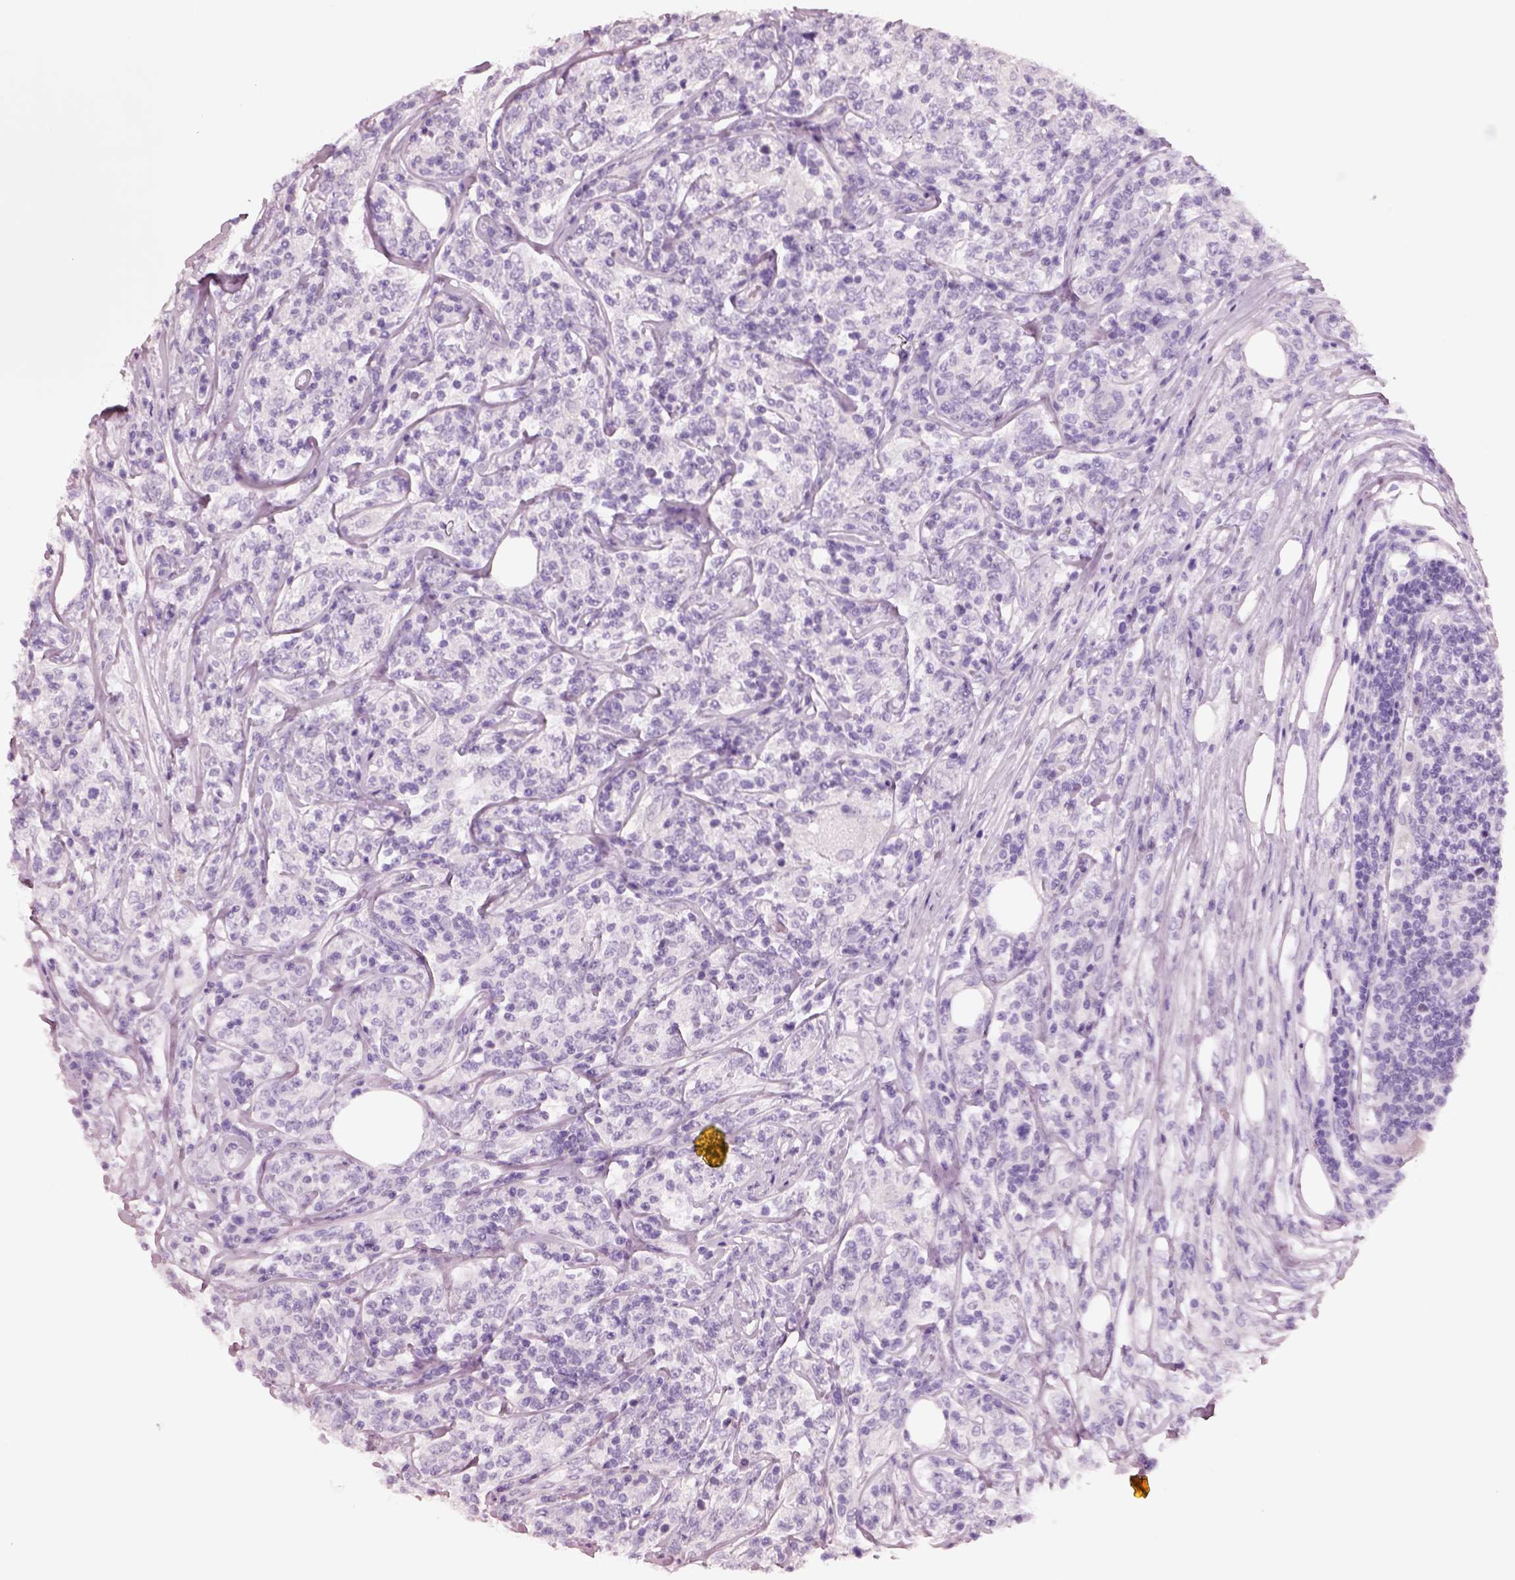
{"staining": {"intensity": "negative", "quantity": "none", "location": "none"}, "tissue": "lymphoma", "cell_type": "Tumor cells", "image_type": "cancer", "snomed": [{"axis": "morphology", "description": "Malignant lymphoma, non-Hodgkin's type, High grade"}, {"axis": "topography", "description": "Lymph node"}], "caption": "This is a micrograph of IHC staining of lymphoma, which shows no expression in tumor cells.", "gene": "PNOC", "patient": {"sex": "female", "age": 84}}